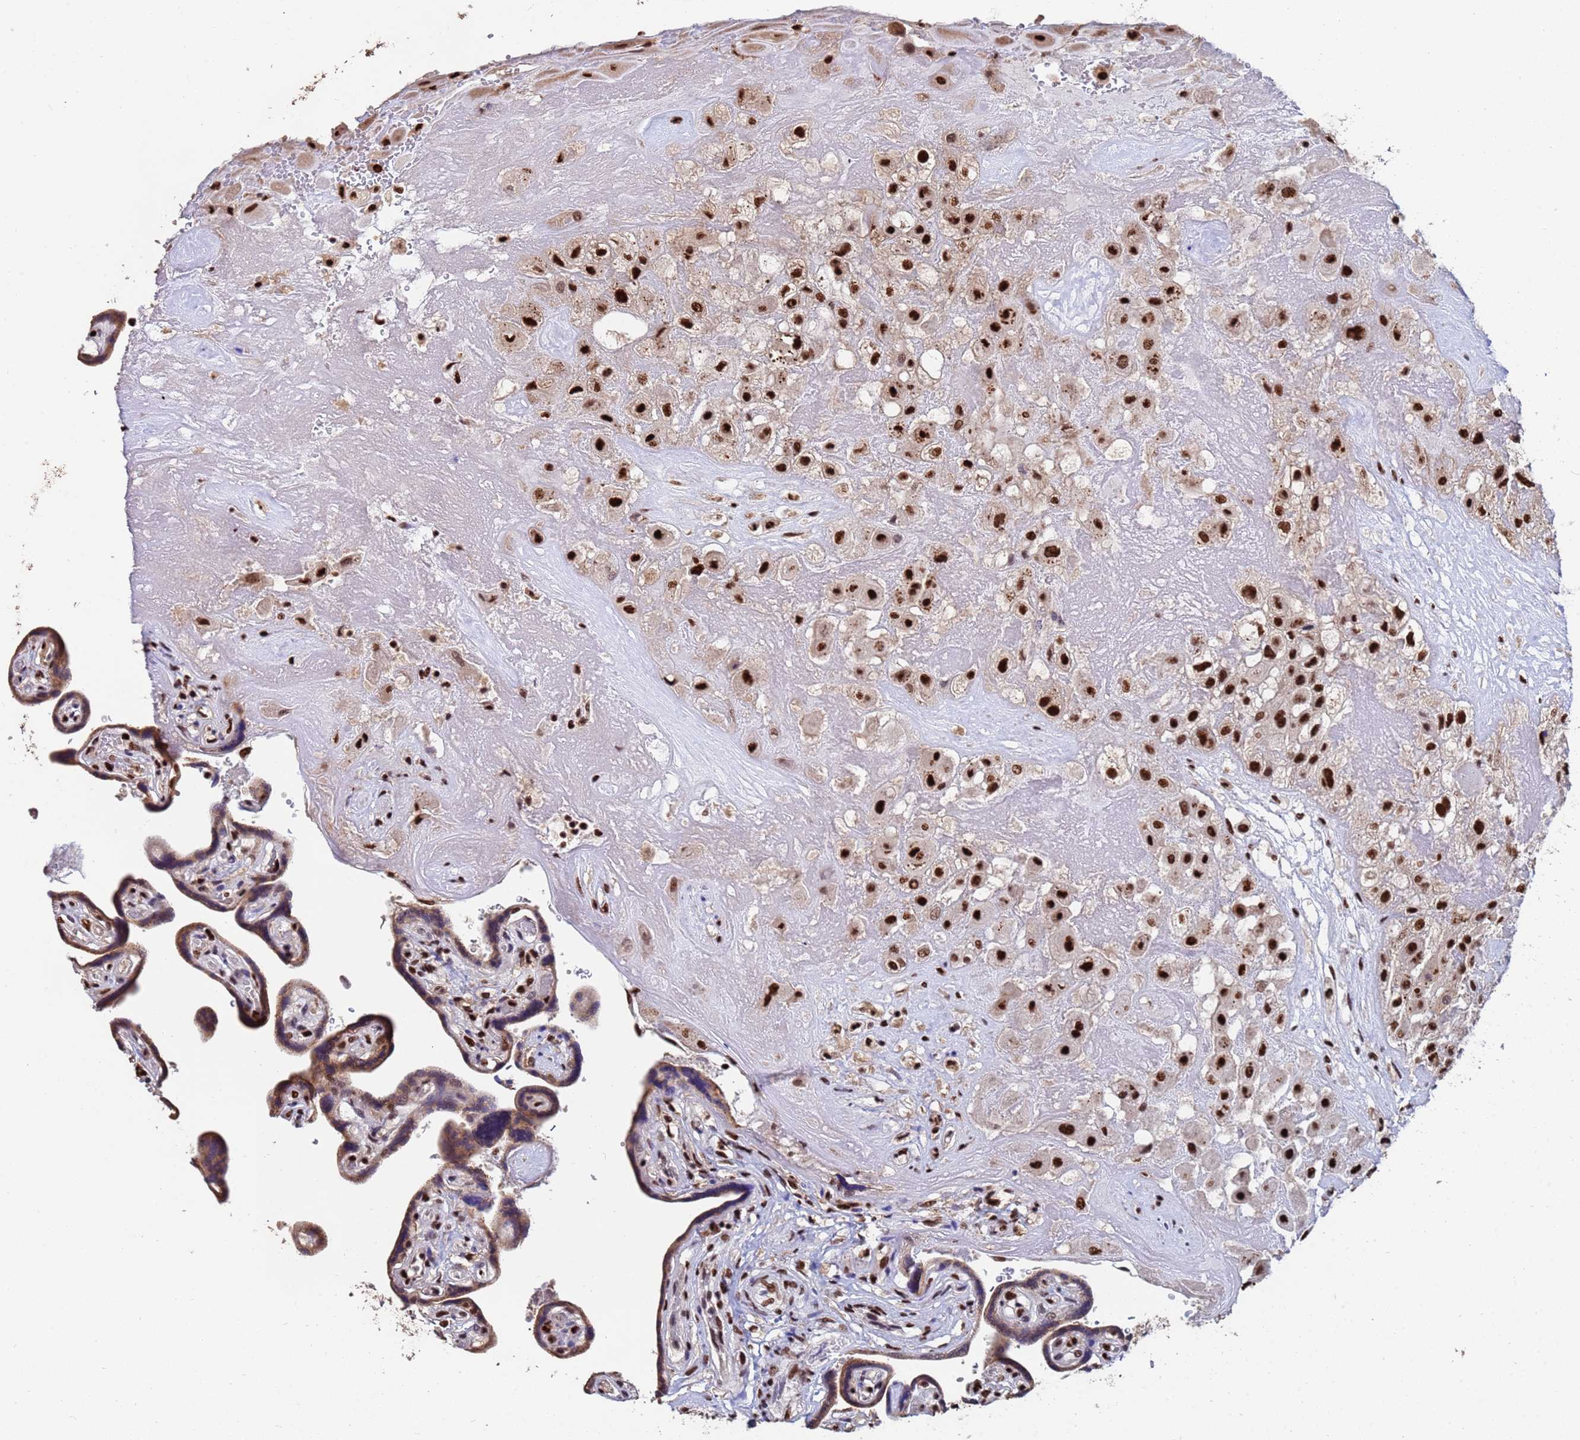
{"staining": {"intensity": "strong", "quantity": ">75%", "location": "nuclear"}, "tissue": "placenta", "cell_type": "Decidual cells", "image_type": "normal", "snomed": [{"axis": "morphology", "description": "Normal tissue, NOS"}, {"axis": "topography", "description": "Placenta"}], "caption": "About >75% of decidual cells in unremarkable human placenta show strong nuclear protein staining as visualized by brown immunohistochemical staining.", "gene": "SF3B2", "patient": {"sex": "female", "age": 32}}